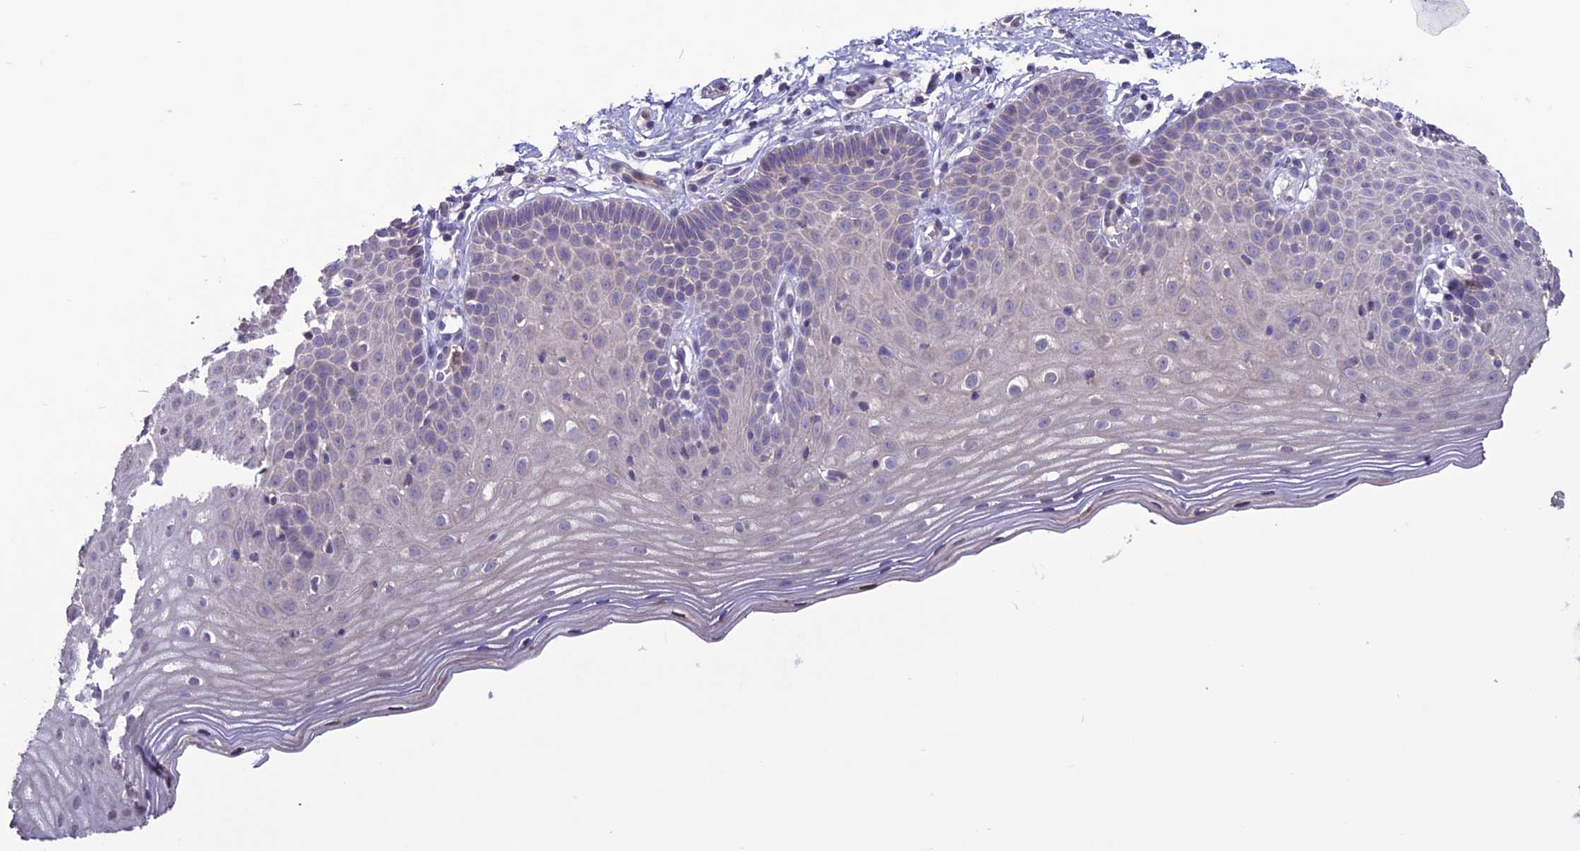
{"staining": {"intensity": "weak", "quantity": "<25%", "location": "cytoplasmic/membranous"}, "tissue": "cervix", "cell_type": "Glandular cells", "image_type": "normal", "snomed": [{"axis": "morphology", "description": "Normal tissue, NOS"}, {"axis": "topography", "description": "Cervix"}], "caption": "A micrograph of human cervix is negative for staining in glandular cells. (IHC, brightfield microscopy, high magnification).", "gene": "C2orf76", "patient": {"sex": "female", "age": 36}}